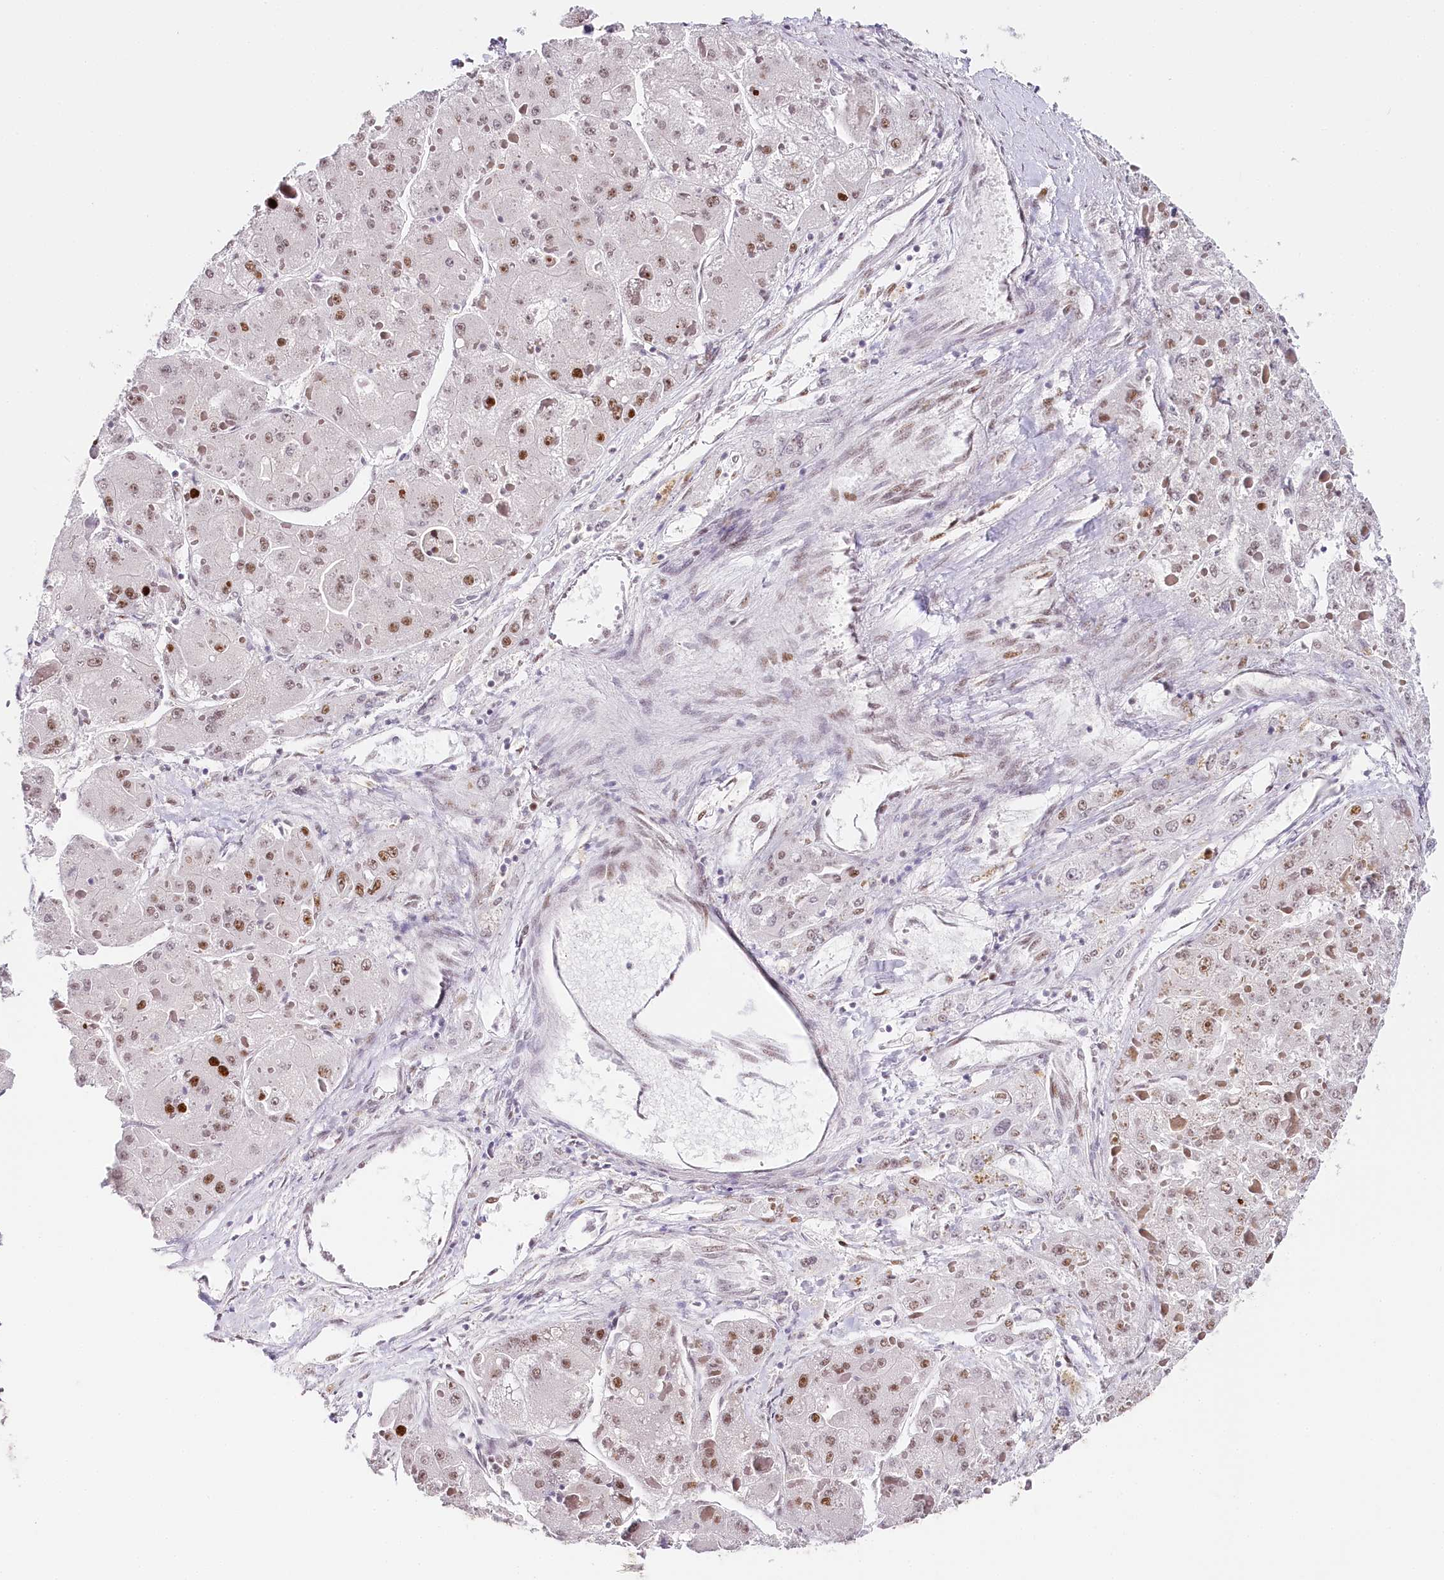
{"staining": {"intensity": "moderate", "quantity": "25%-75%", "location": "nuclear"}, "tissue": "liver cancer", "cell_type": "Tumor cells", "image_type": "cancer", "snomed": [{"axis": "morphology", "description": "Carcinoma, Hepatocellular, NOS"}, {"axis": "topography", "description": "Liver"}], "caption": "Moderate nuclear protein positivity is identified in approximately 25%-75% of tumor cells in hepatocellular carcinoma (liver).", "gene": "TP53", "patient": {"sex": "female", "age": 73}}